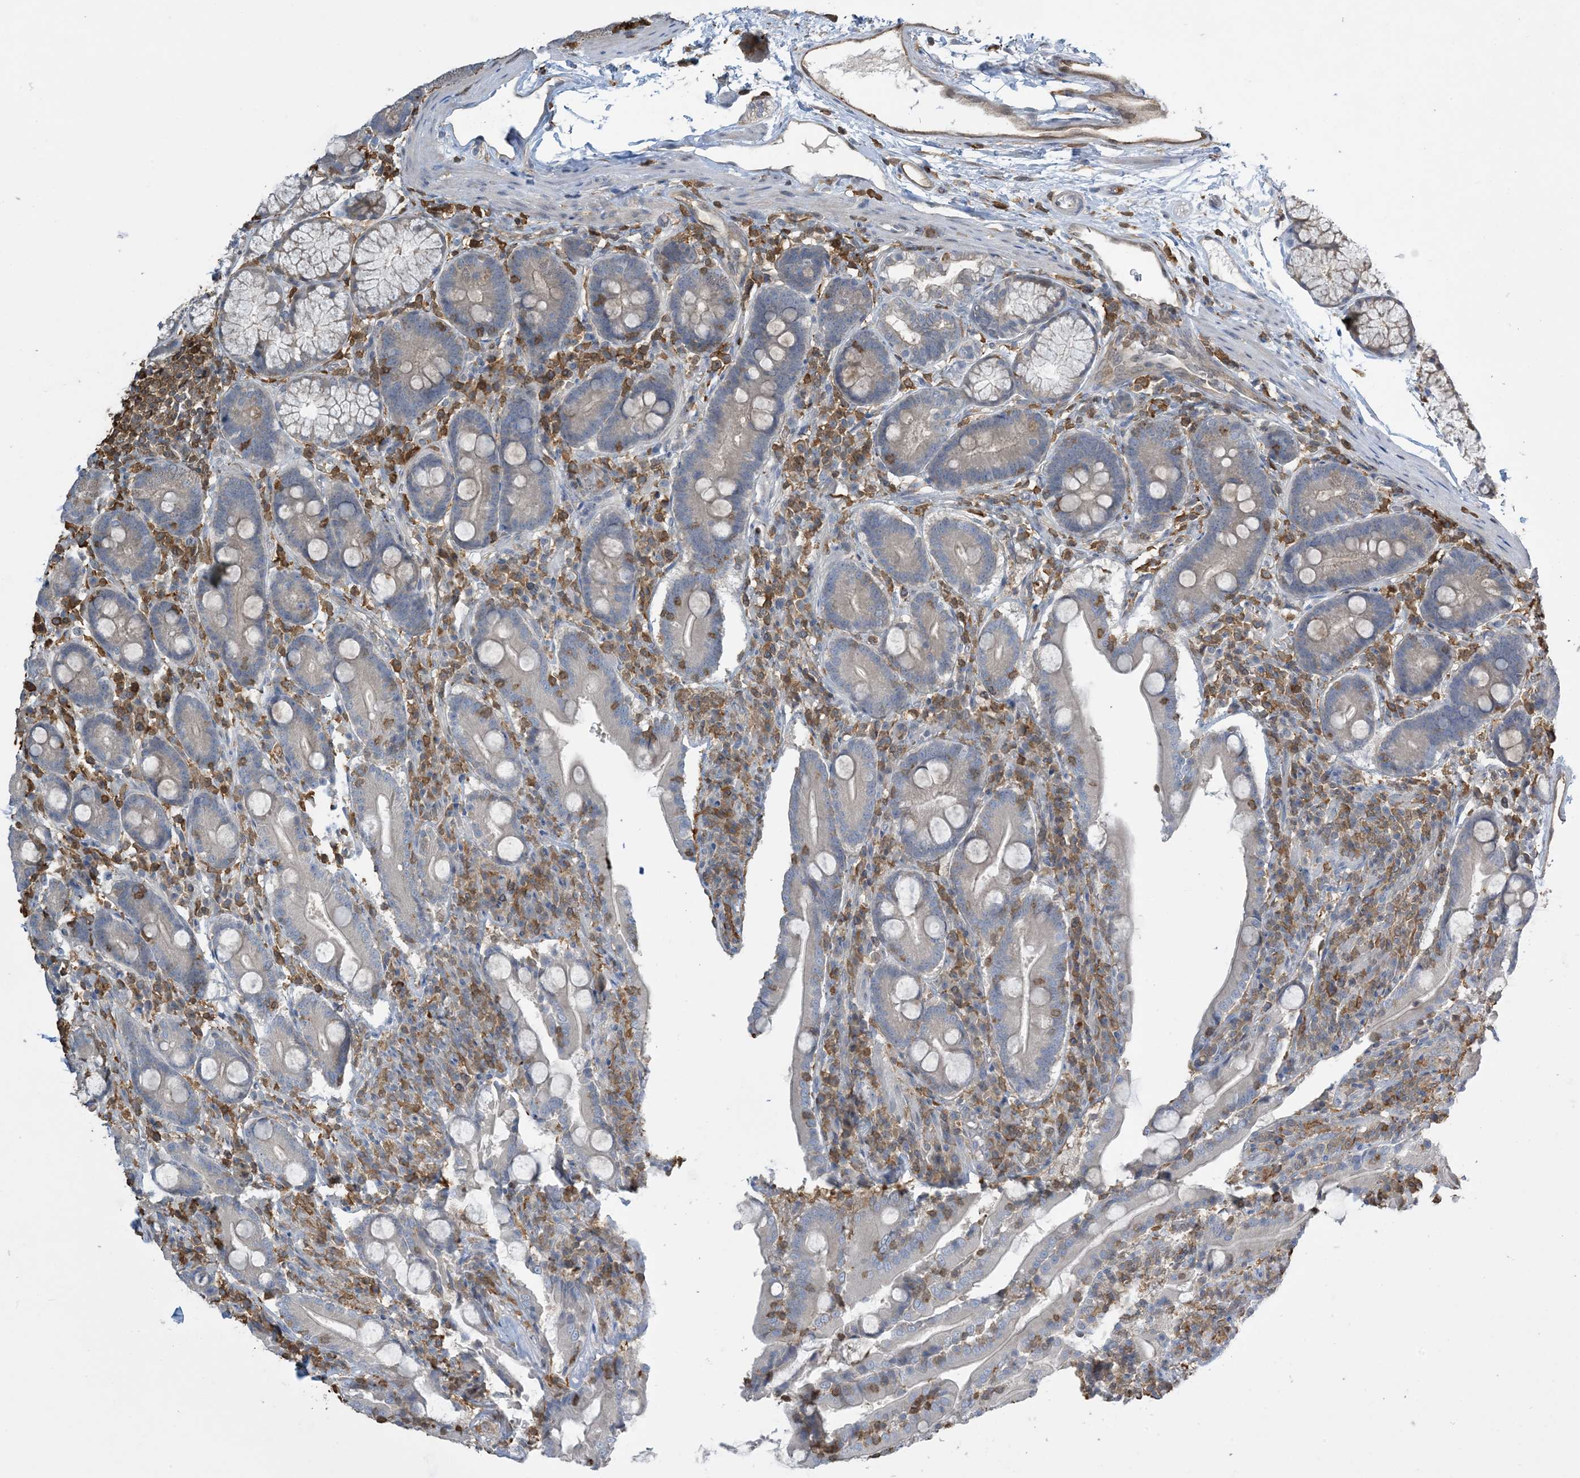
{"staining": {"intensity": "negative", "quantity": "none", "location": "none"}, "tissue": "duodenum", "cell_type": "Glandular cells", "image_type": "normal", "snomed": [{"axis": "morphology", "description": "Normal tissue, NOS"}, {"axis": "topography", "description": "Duodenum"}], "caption": "Histopathology image shows no protein expression in glandular cells of benign duodenum.", "gene": "TMSB4X", "patient": {"sex": "male", "age": 35}}